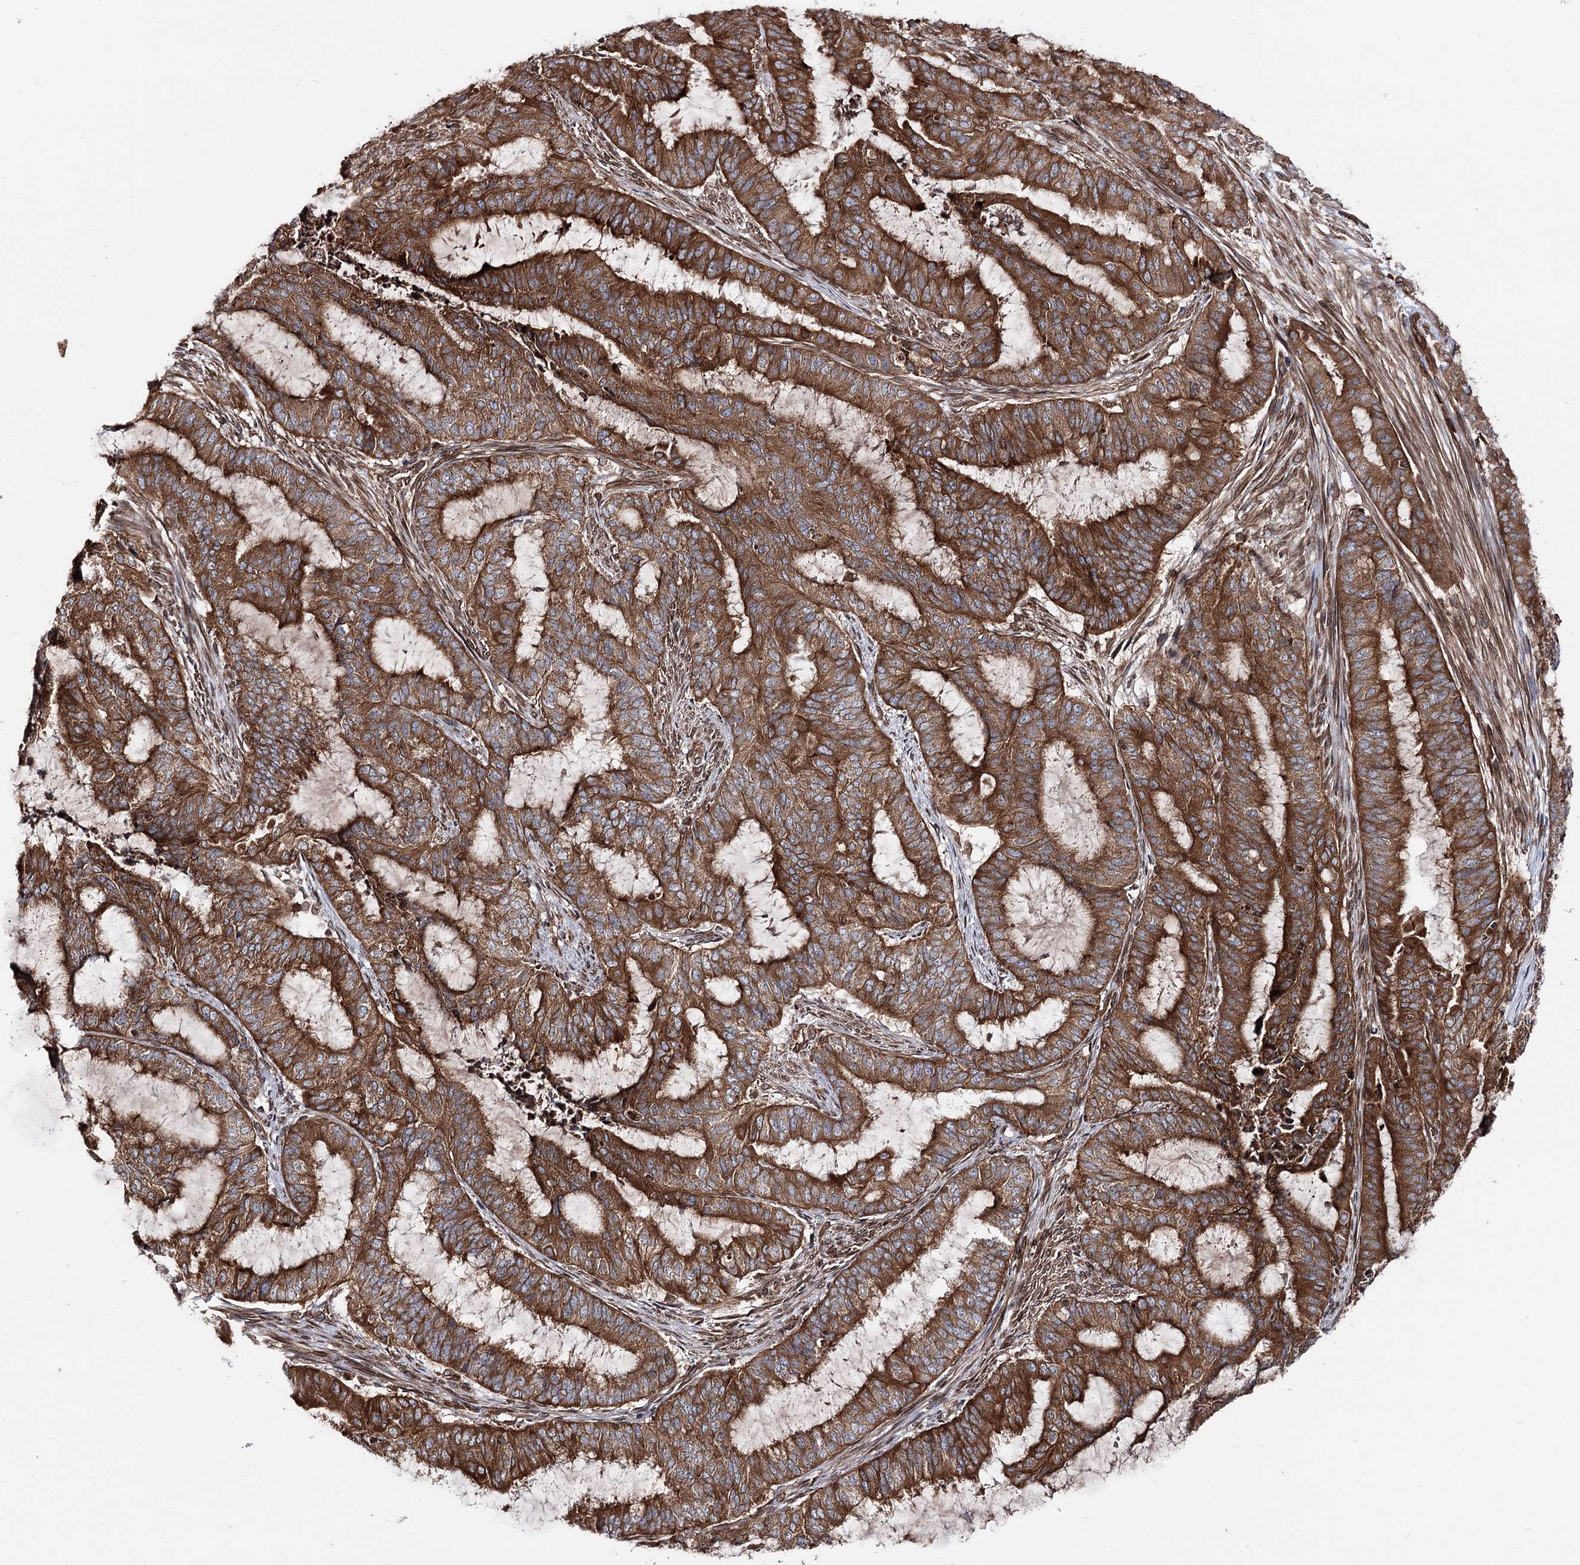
{"staining": {"intensity": "strong", "quantity": ">75%", "location": "cytoplasmic/membranous"}, "tissue": "endometrial cancer", "cell_type": "Tumor cells", "image_type": "cancer", "snomed": [{"axis": "morphology", "description": "Adenocarcinoma, NOS"}, {"axis": "topography", "description": "Endometrium"}], "caption": "Immunohistochemical staining of human endometrial cancer demonstrates strong cytoplasmic/membranous protein positivity in about >75% of tumor cells.", "gene": "FGFR1OP2", "patient": {"sex": "female", "age": 51}}